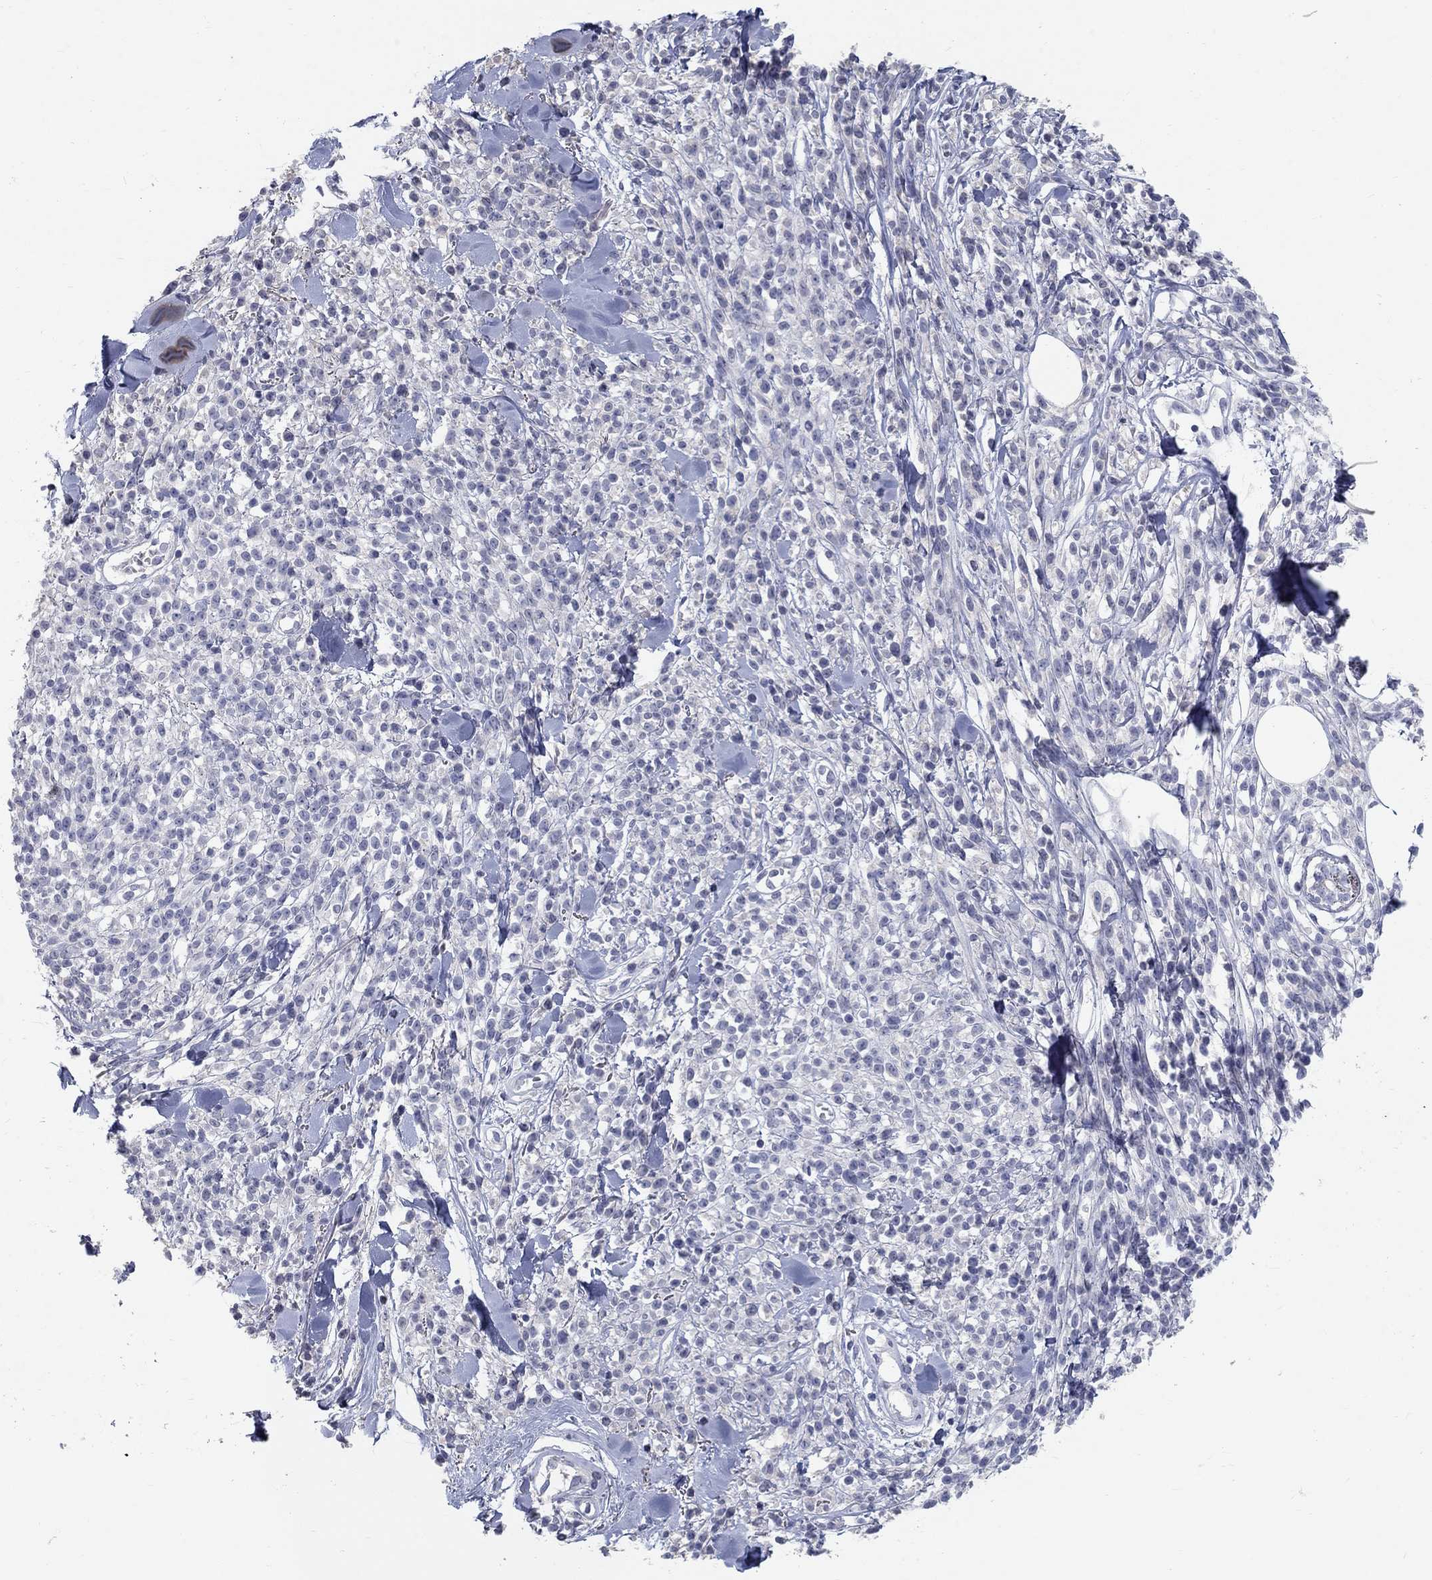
{"staining": {"intensity": "negative", "quantity": "none", "location": "none"}, "tissue": "melanoma", "cell_type": "Tumor cells", "image_type": "cancer", "snomed": [{"axis": "morphology", "description": "Malignant melanoma, NOS"}, {"axis": "topography", "description": "Skin"}, {"axis": "topography", "description": "Skin of trunk"}], "caption": "A high-resolution histopathology image shows immunohistochemistry staining of melanoma, which reveals no significant positivity in tumor cells.", "gene": "PTH1R", "patient": {"sex": "male", "age": 74}}